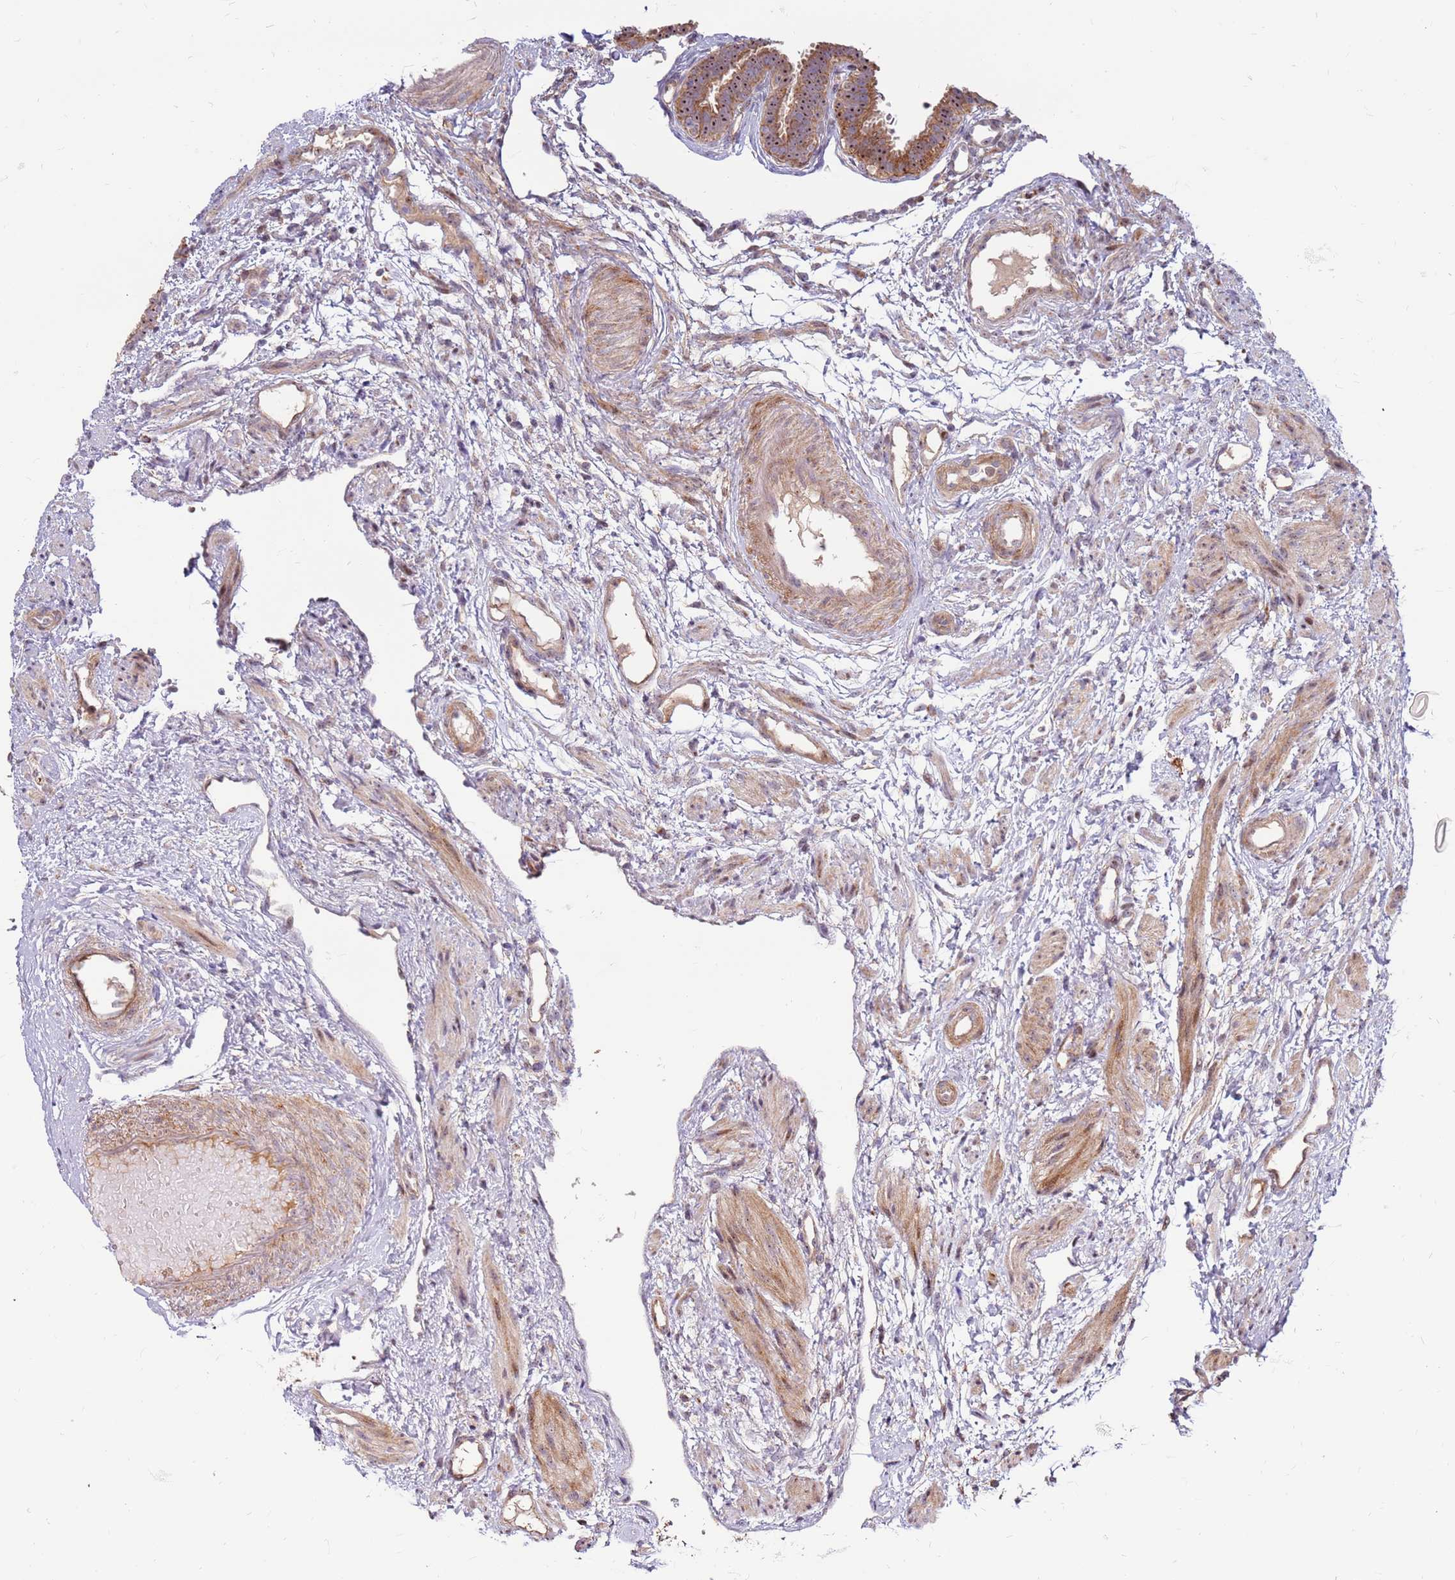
{"staining": {"intensity": "moderate", "quantity": "25%-75%", "location": "cytoplasmic/membranous,nuclear"}, "tissue": "fallopian tube", "cell_type": "Glandular cells", "image_type": "normal", "snomed": [{"axis": "morphology", "description": "Normal tissue, NOS"}, {"axis": "topography", "description": "Fallopian tube"}], "caption": "High-power microscopy captured an immunohistochemistry image of unremarkable fallopian tube, revealing moderate cytoplasmic/membranous,nuclear staining in about 25%-75% of glandular cells.", "gene": "KIF25", "patient": {"sex": "female", "age": 37}}